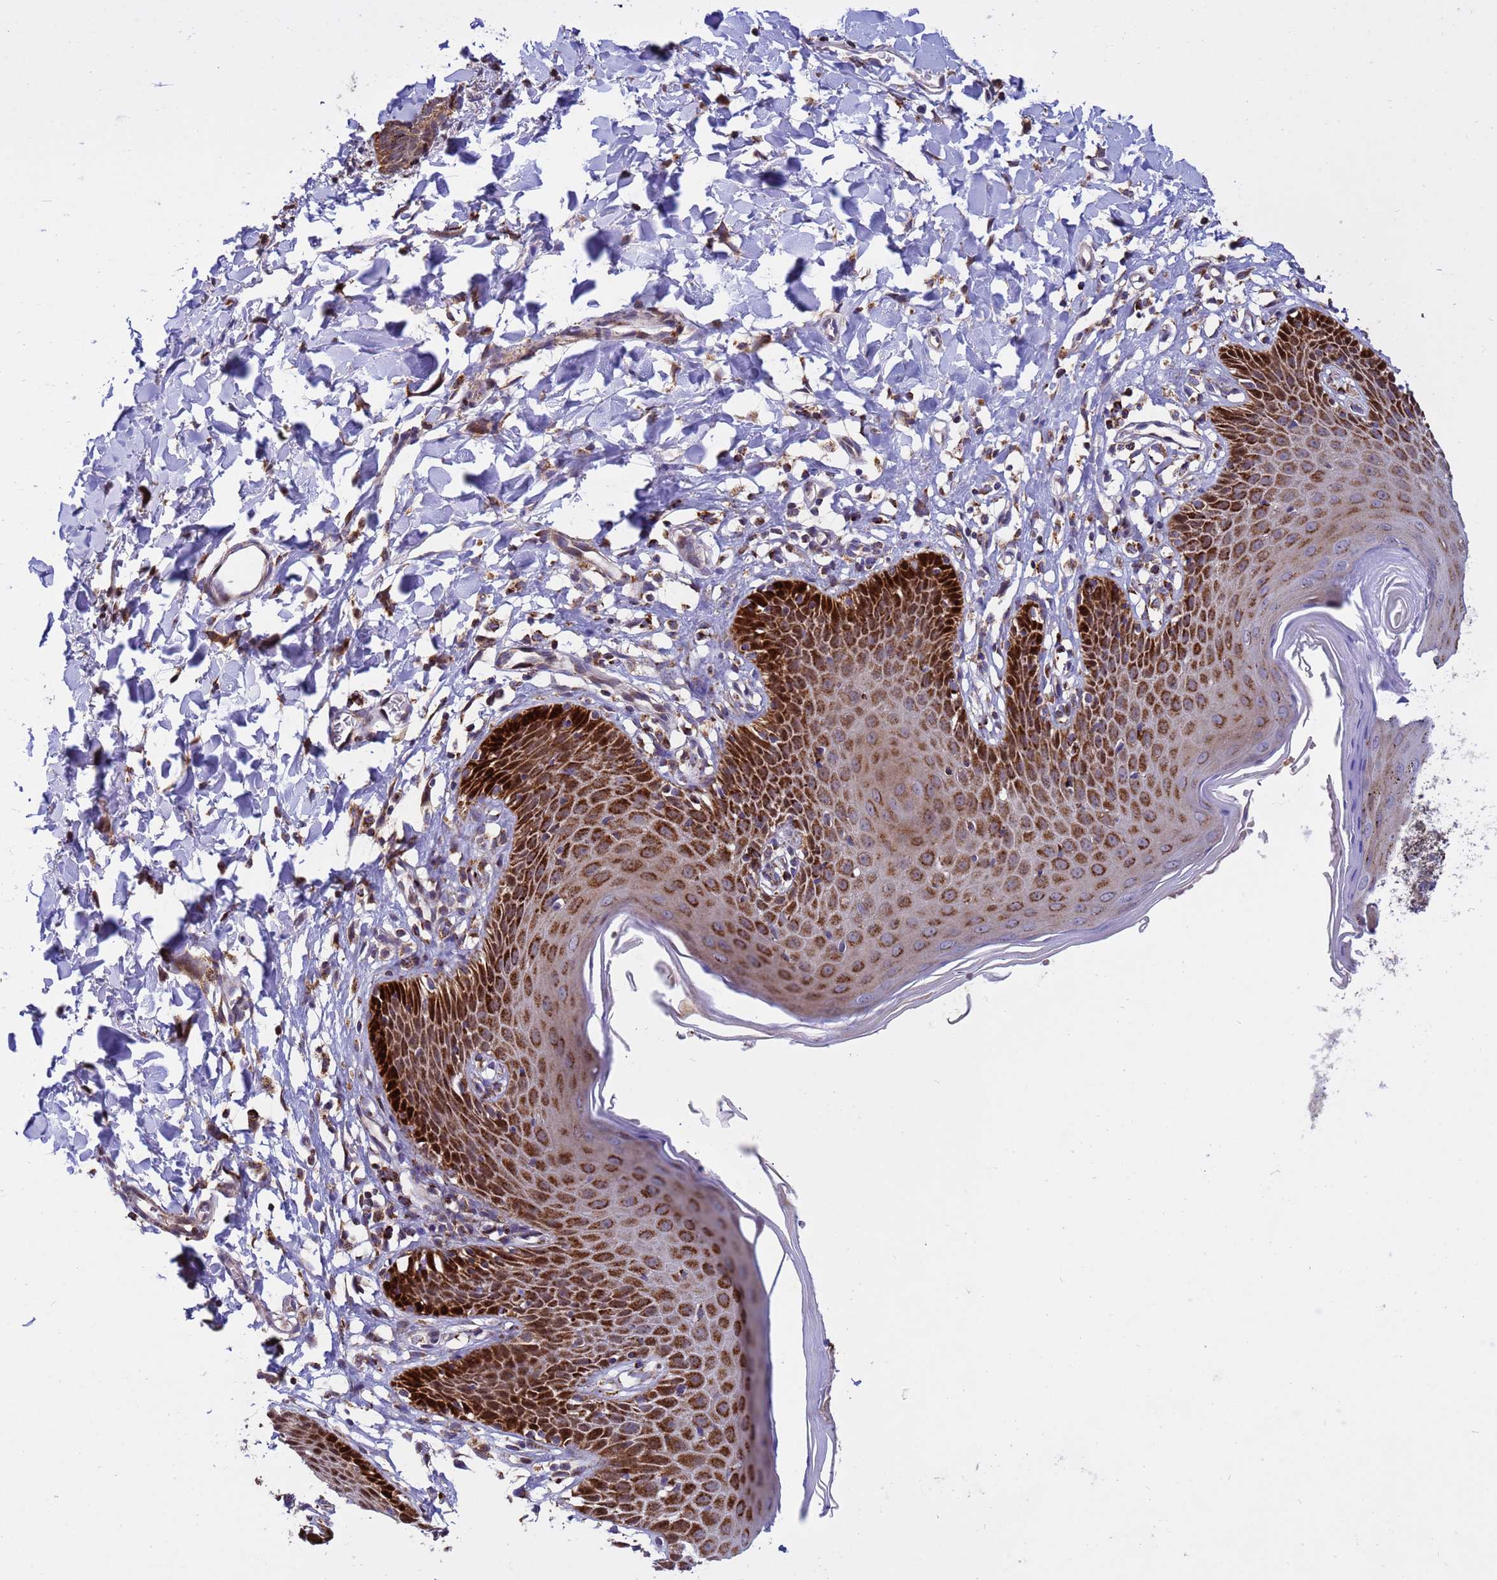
{"staining": {"intensity": "strong", "quantity": ">75%", "location": "cytoplasmic/membranous"}, "tissue": "skin", "cell_type": "Epidermal cells", "image_type": "normal", "snomed": [{"axis": "morphology", "description": "Normal tissue, NOS"}, {"axis": "topography", "description": "Vulva"}], "caption": "Immunohistochemistry (DAB (3,3'-diaminobenzidine)) staining of unremarkable human skin exhibits strong cytoplasmic/membranous protein staining in about >75% of epidermal cells. The protein is stained brown, and the nuclei are stained in blue (DAB IHC with brightfield microscopy, high magnification).", "gene": "TUBGCP3", "patient": {"sex": "female", "age": 68}}